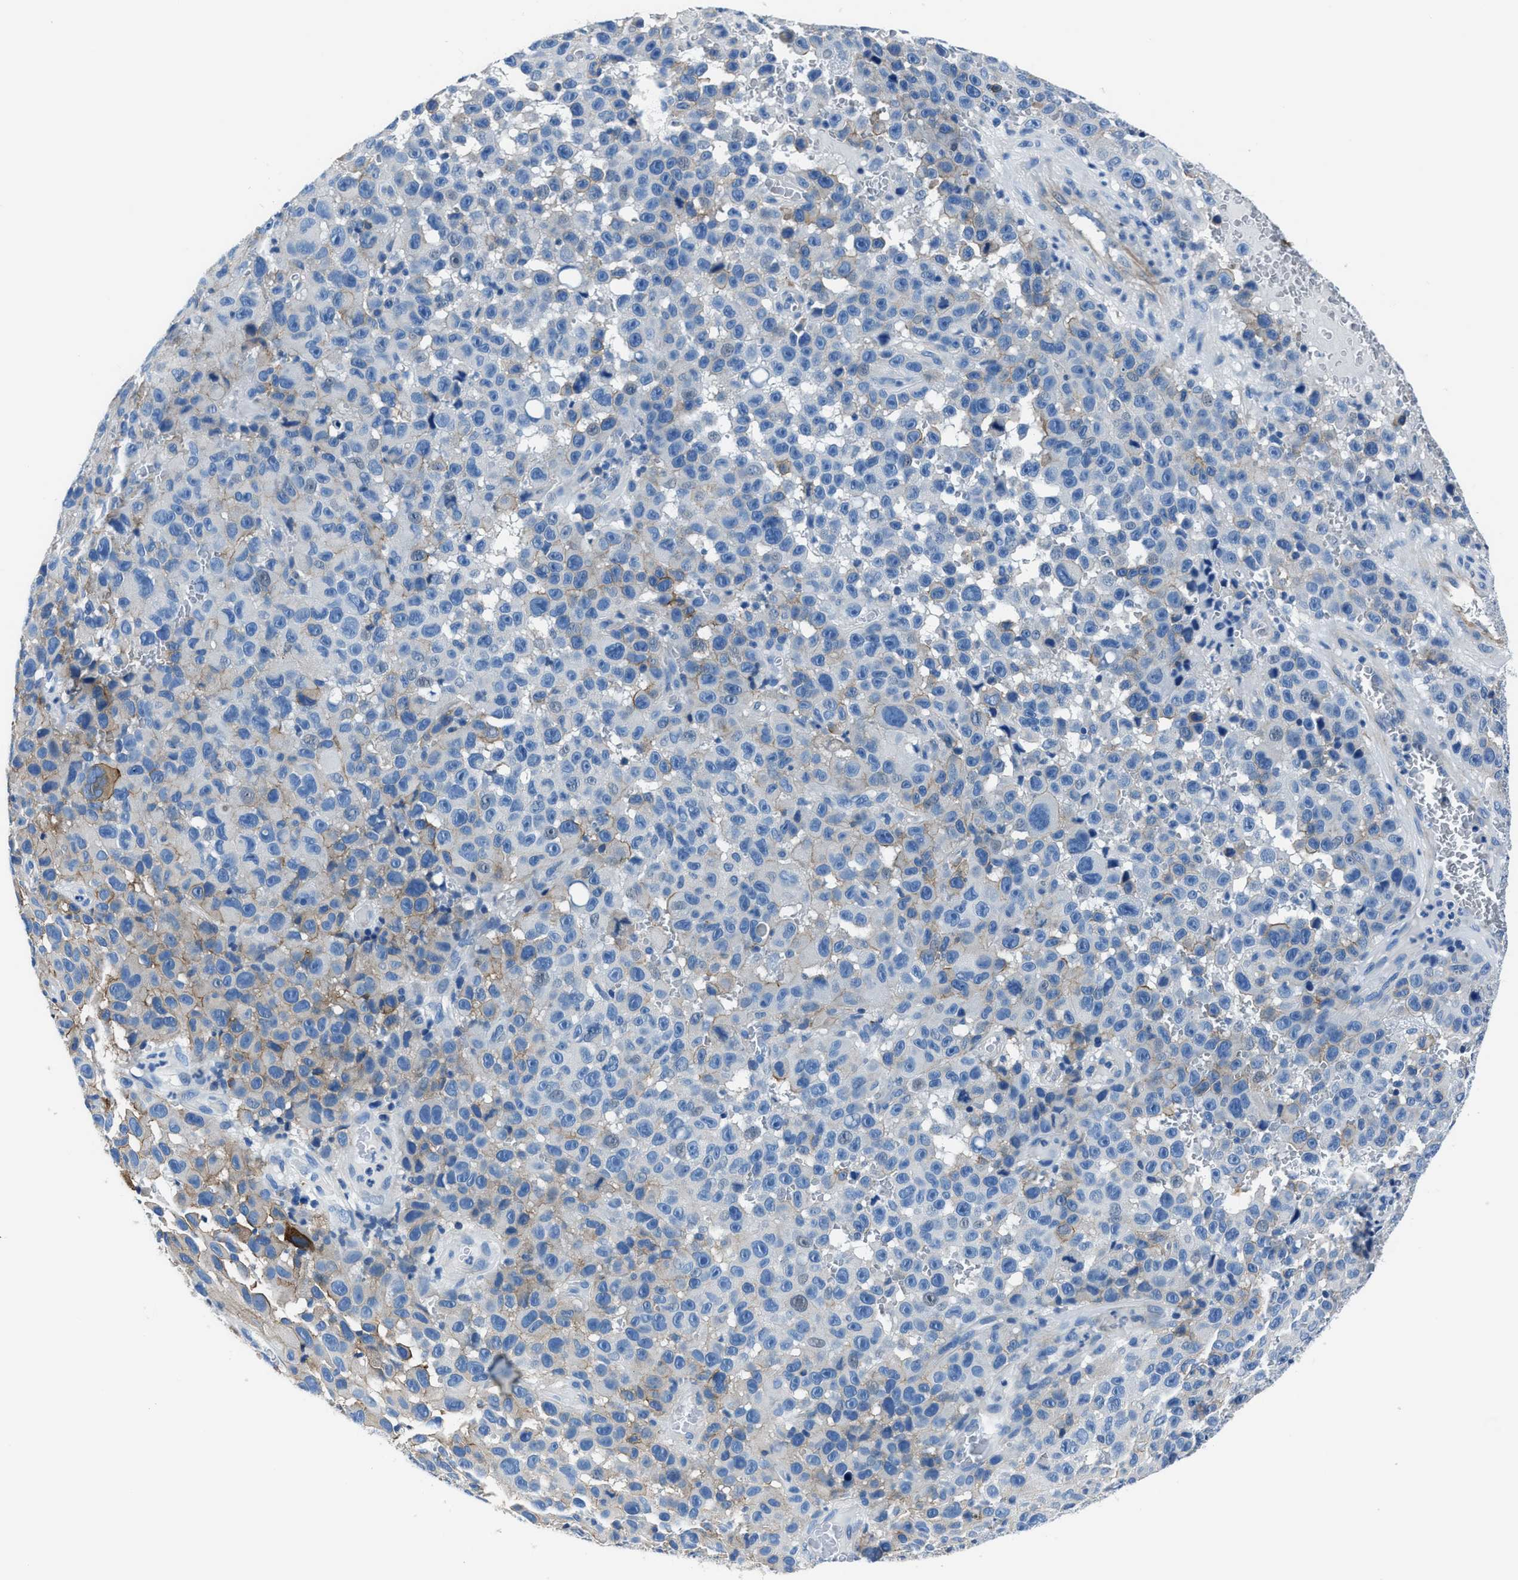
{"staining": {"intensity": "negative", "quantity": "none", "location": "none"}, "tissue": "melanoma", "cell_type": "Tumor cells", "image_type": "cancer", "snomed": [{"axis": "morphology", "description": "Malignant melanoma, NOS"}, {"axis": "topography", "description": "Skin"}], "caption": "Tumor cells are negative for brown protein staining in melanoma.", "gene": "LMO7", "patient": {"sex": "female", "age": 82}}